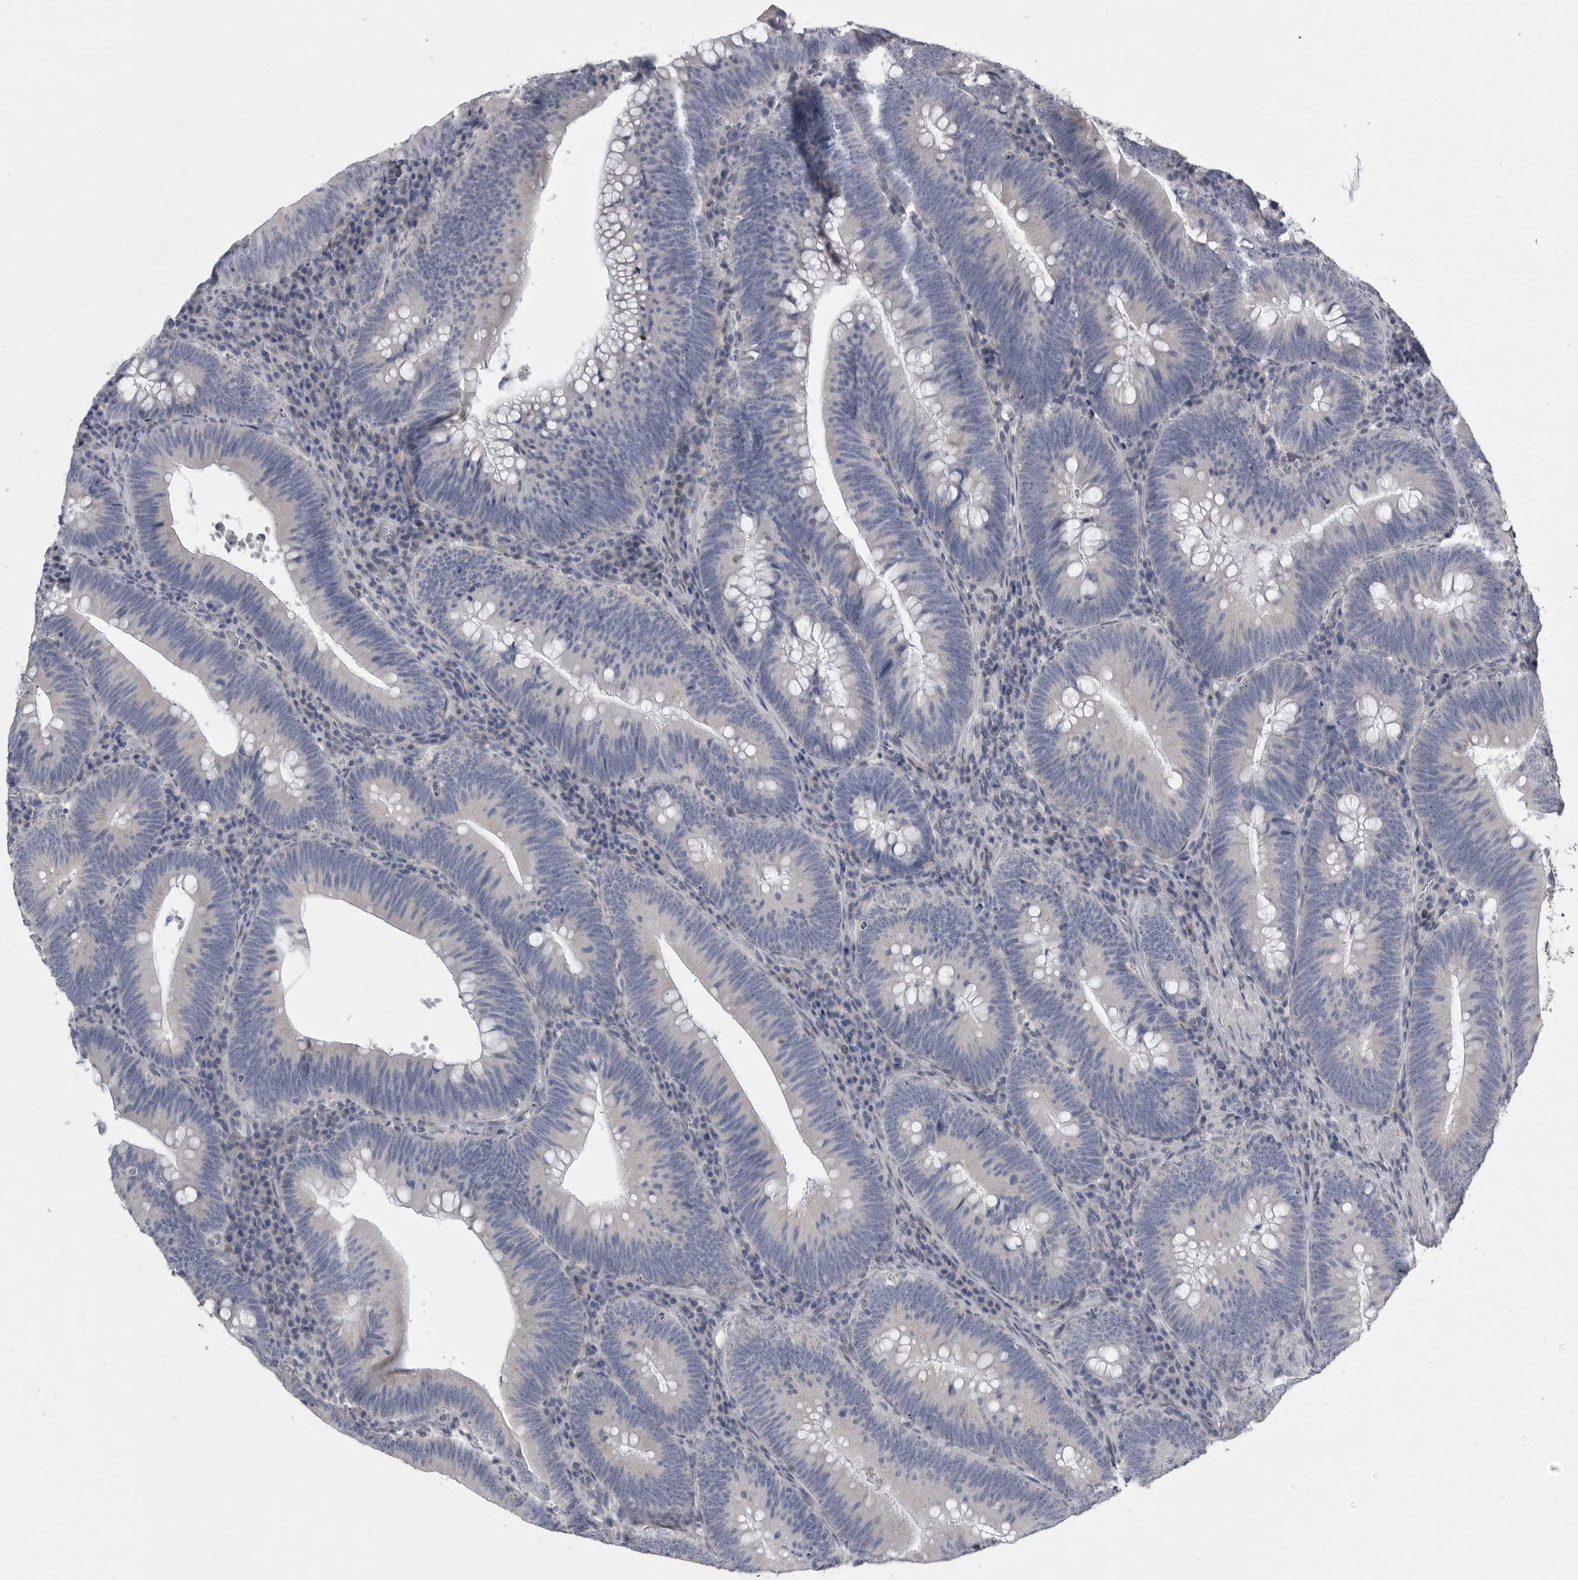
{"staining": {"intensity": "negative", "quantity": "none", "location": "none"}, "tissue": "colorectal cancer", "cell_type": "Tumor cells", "image_type": "cancer", "snomed": [{"axis": "morphology", "description": "Normal tissue, NOS"}, {"axis": "topography", "description": "Colon"}], "caption": "Tumor cells are negative for protein expression in human colorectal cancer.", "gene": "CRP", "patient": {"sex": "female", "age": 82}}